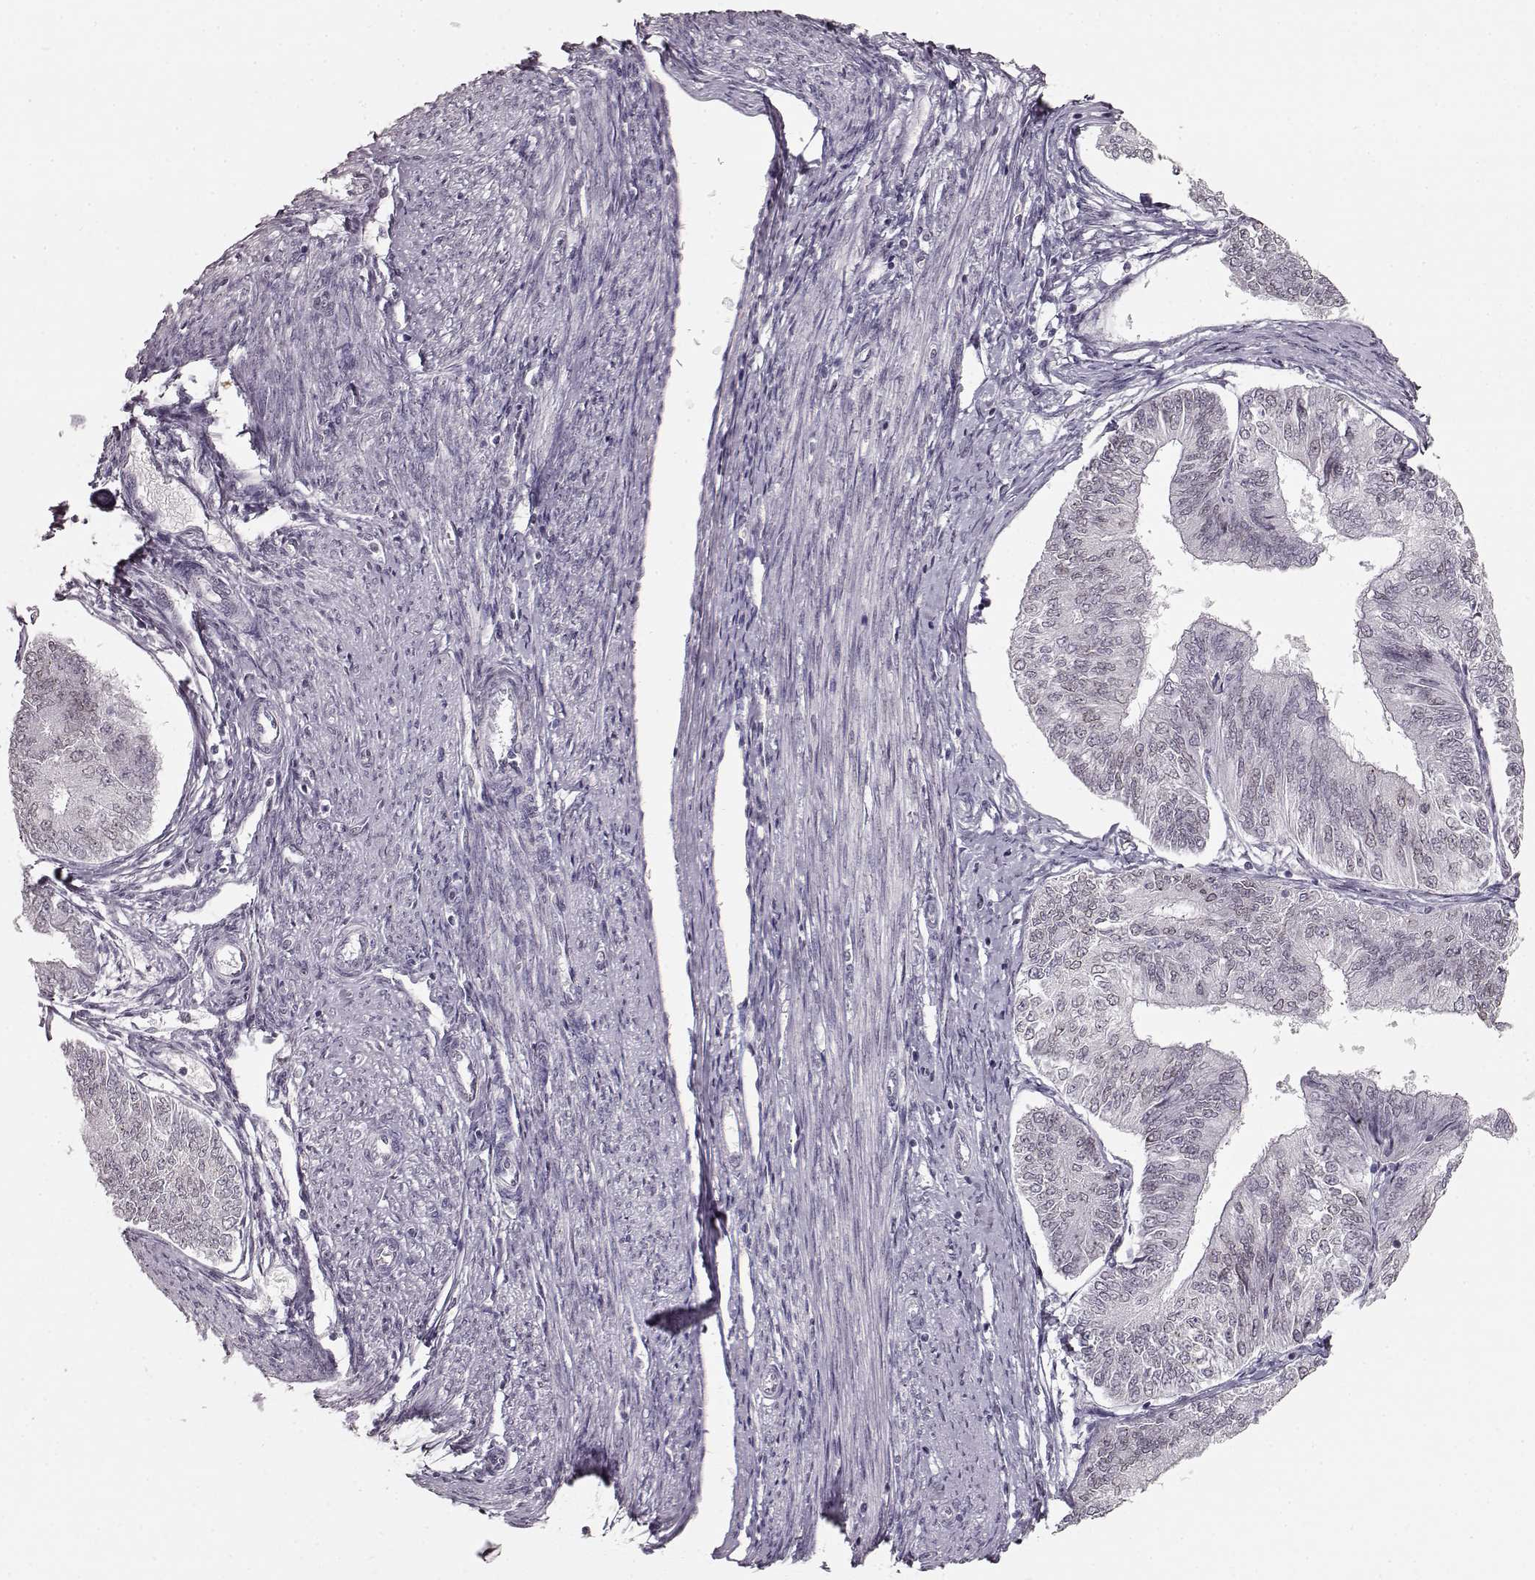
{"staining": {"intensity": "weak", "quantity": "<25%", "location": "cytoplasmic/membranous,nuclear"}, "tissue": "endometrial cancer", "cell_type": "Tumor cells", "image_type": "cancer", "snomed": [{"axis": "morphology", "description": "Adenocarcinoma, NOS"}, {"axis": "topography", "description": "Endometrium"}], "caption": "Adenocarcinoma (endometrial) stained for a protein using immunohistochemistry (IHC) reveals no staining tumor cells.", "gene": "DCAF12", "patient": {"sex": "female", "age": 58}}